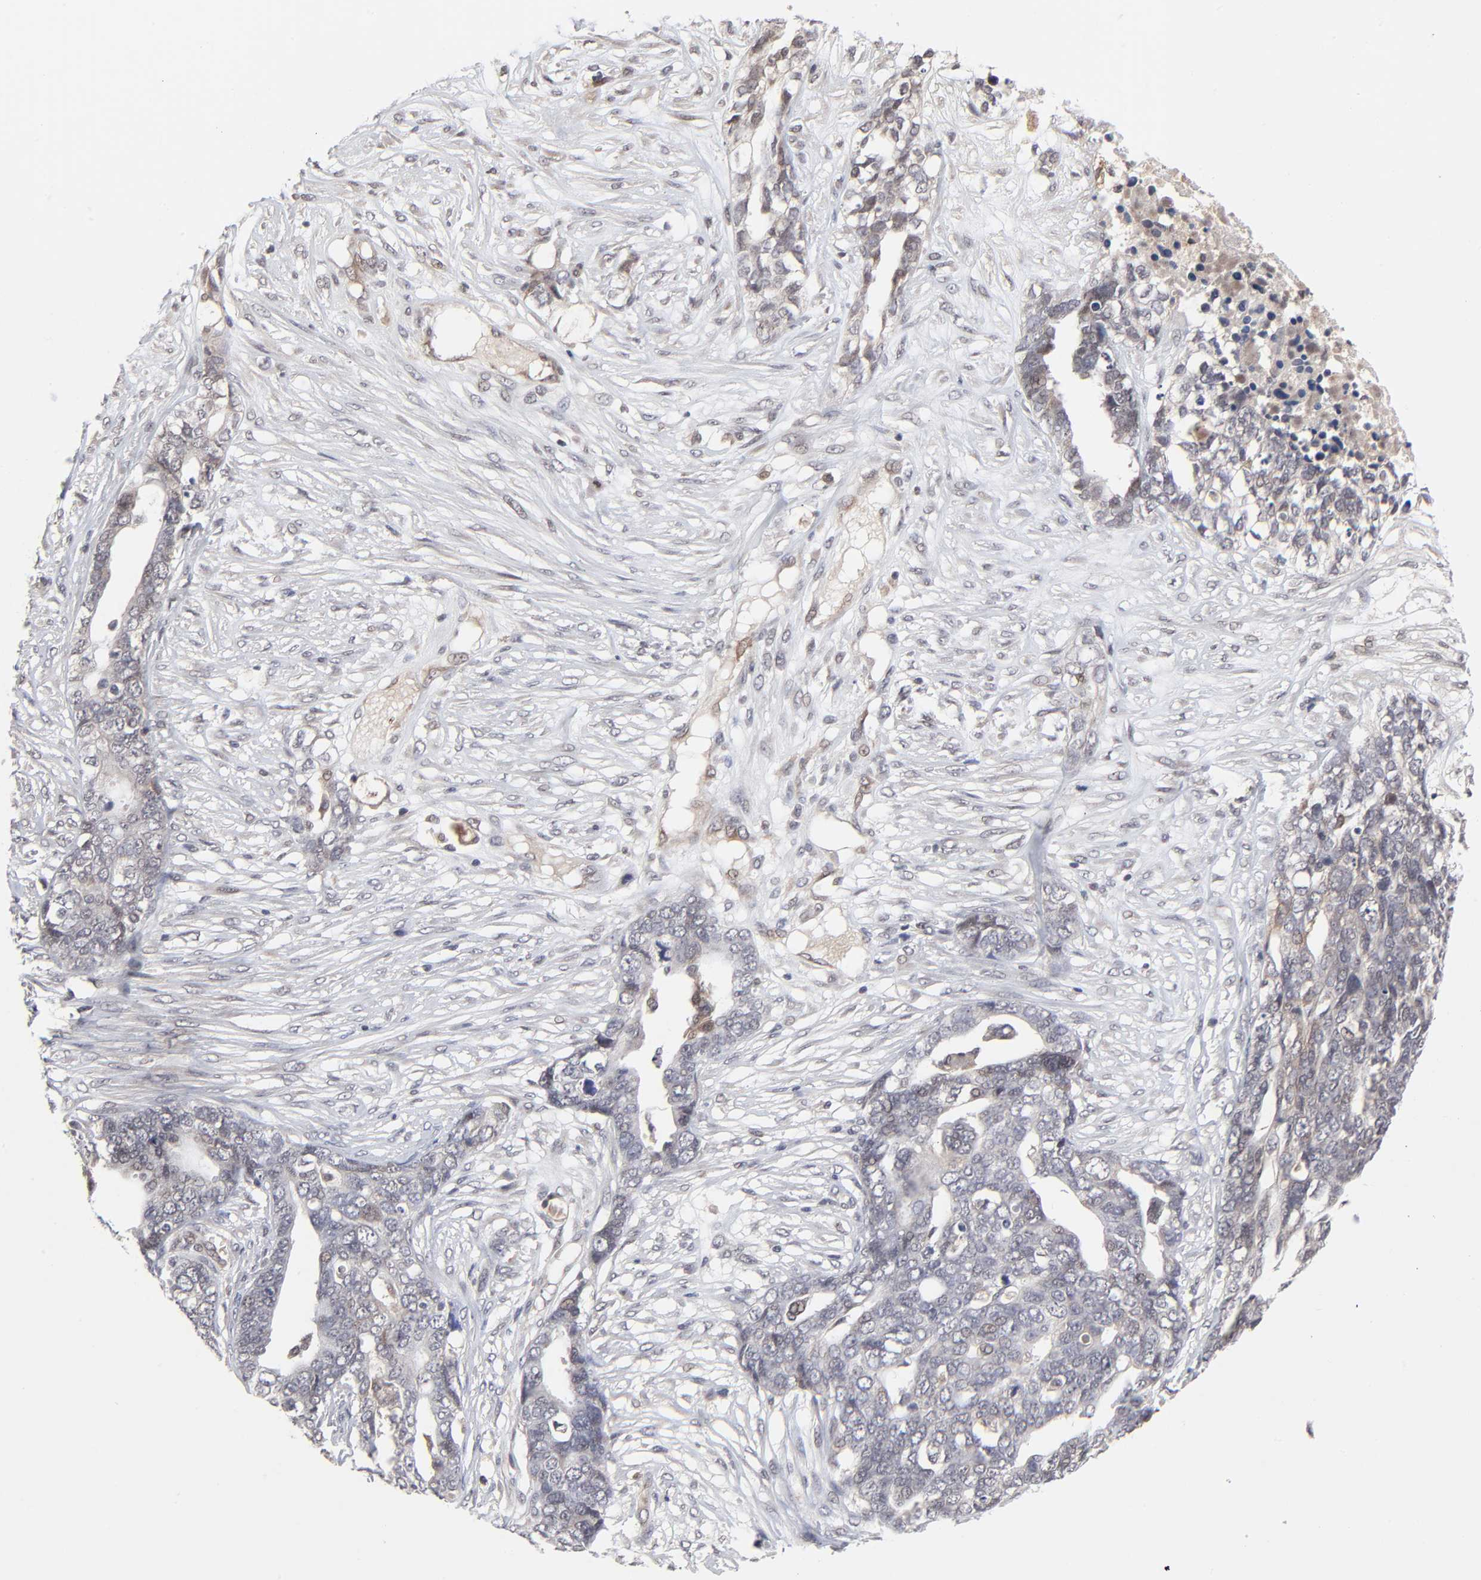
{"staining": {"intensity": "weak", "quantity": "25%-75%", "location": "cytoplasmic/membranous"}, "tissue": "ovarian cancer", "cell_type": "Tumor cells", "image_type": "cancer", "snomed": [{"axis": "morphology", "description": "Normal tissue, NOS"}, {"axis": "morphology", "description": "Cystadenocarcinoma, serous, NOS"}, {"axis": "topography", "description": "Fallopian tube"}, {"axis": "topography", "description": "Ovary"}], "caption": "Tumor cells exhibit weak cytoplasmic/membranous positivity in approximately 25%-75% of cells in ovarian cancer. Using DAB (3,3'-diaminobenzidine) (brown) and hematoxylin (blue) stains, captured at high magnification using brightfield microscopy.", "gene": "CASP10", "patient": {"sex": "female", "age": 56}}